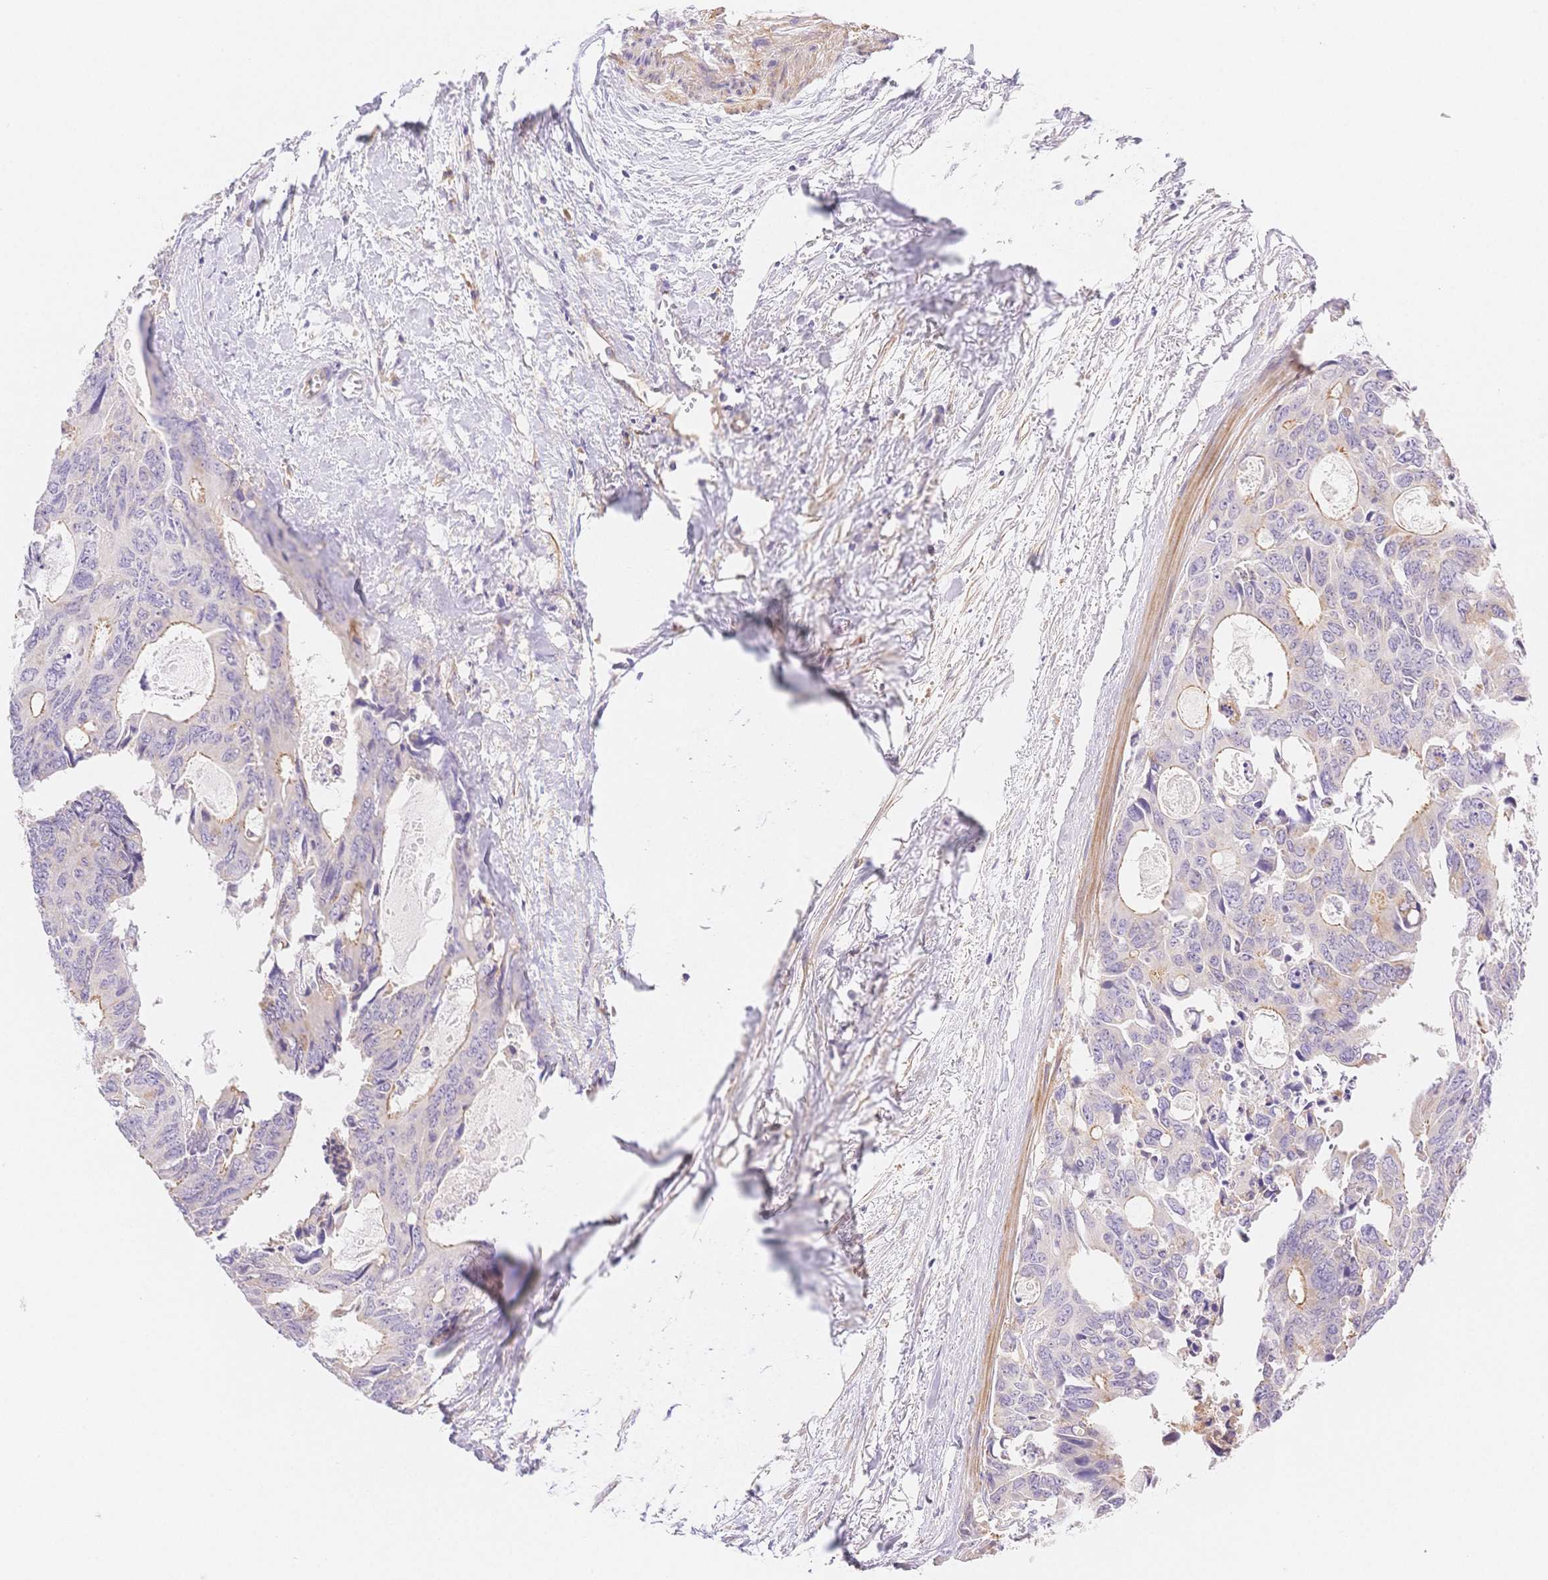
{"staining": {"intensity": "moderate", "quantity": "<25%", "location": "cytoplasmic/membranous"}, "tissue": "colorectal cancer", "cell_type": "Tumor cells", "image_type": "cancer", "snomed": [{"axis": "morphology", "description": "Adenocarcinoma, NOS"}, {"axis": "topography", "description": "Rectum"}], "caption": "Tumor cells display moderate cytoplasmic/membranous staining in approximately <25% of cells in adenocarcinoma (colorectal).", "gene": "CSN1S1", "patient": {"sex": "male", "age": 76}}